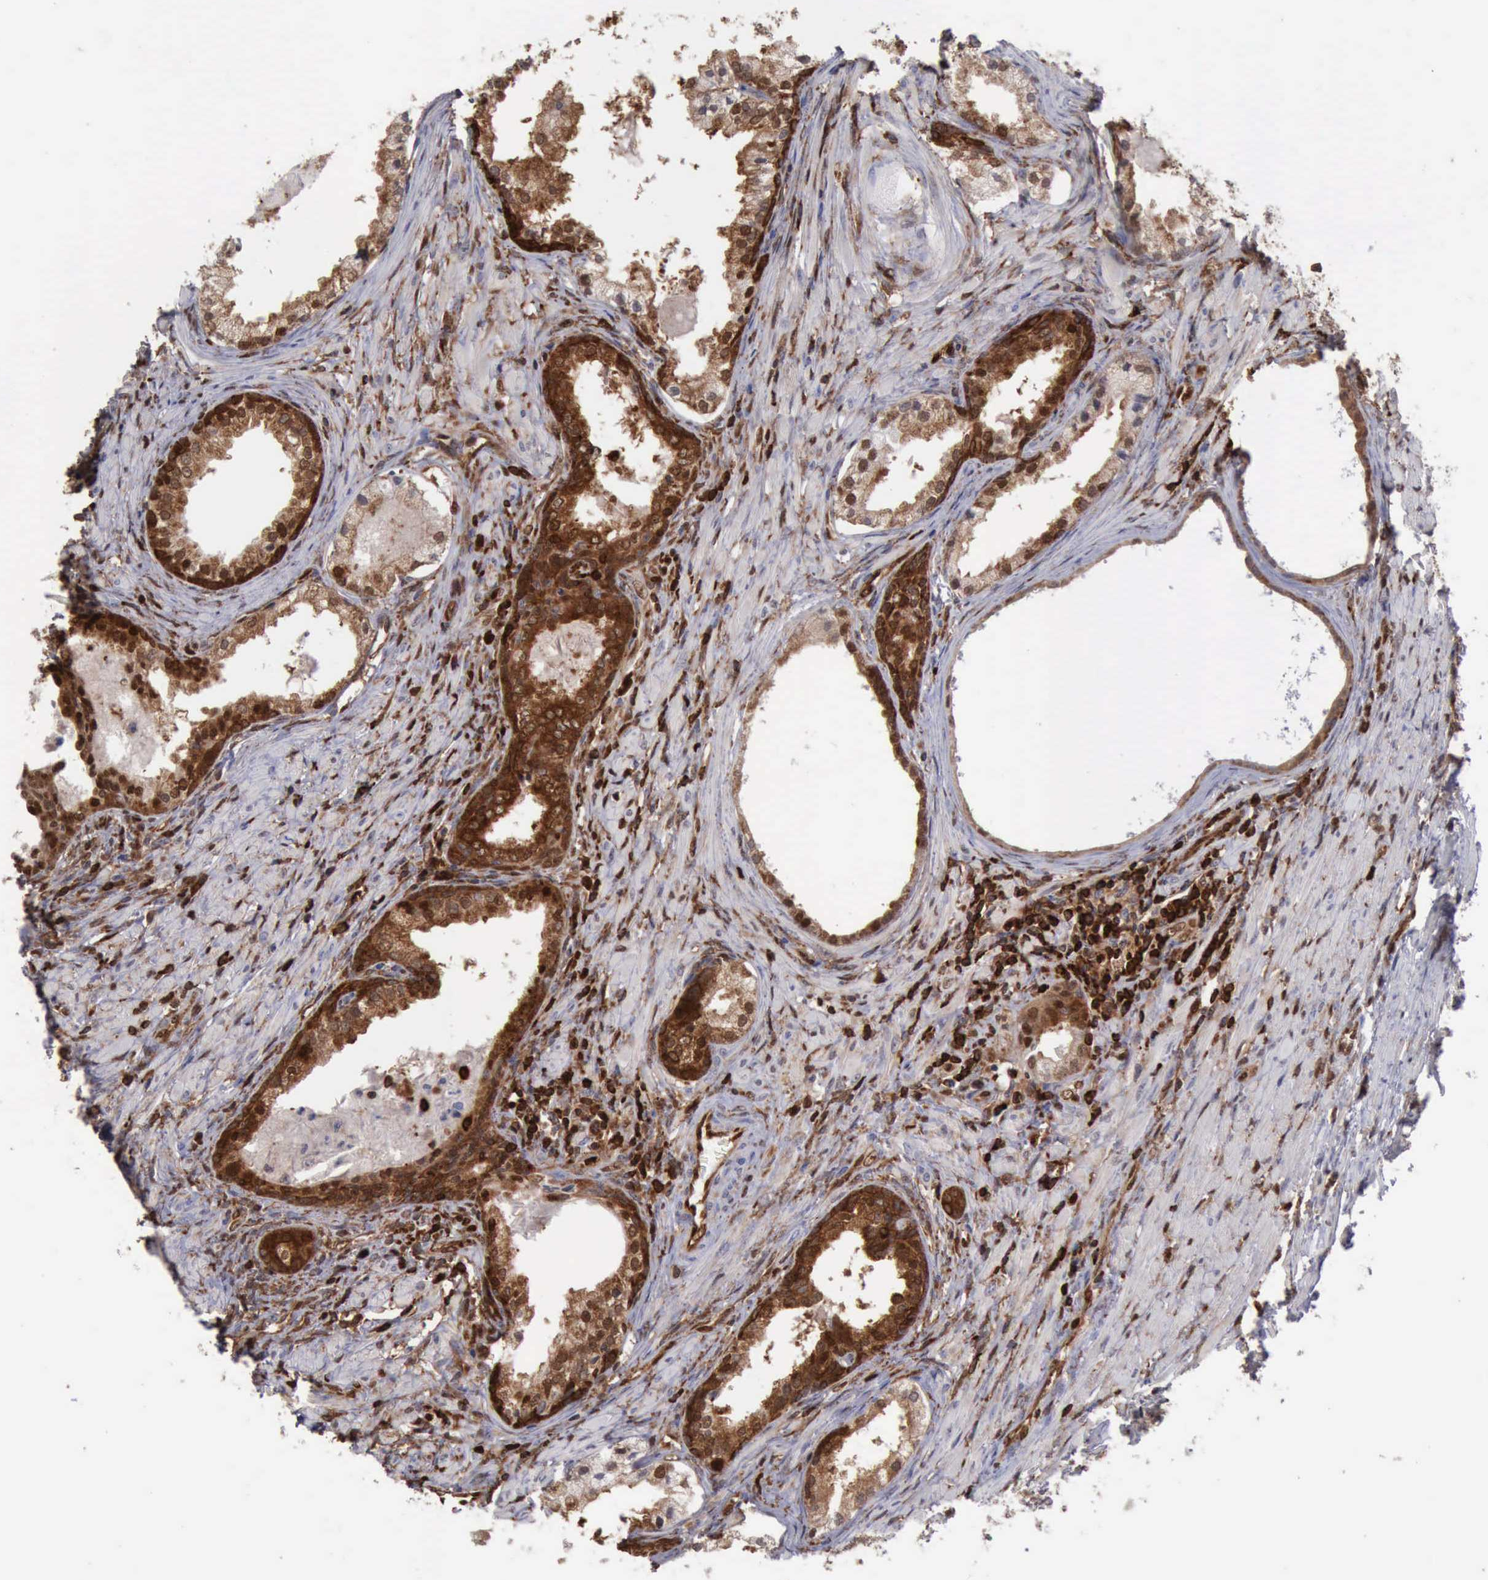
{"staining": {"intensity": "strong", "quantity": ">75%", "location": "cytoplasmic/membranous,nuclear"}, "tissue": "prostate cancer", "cell_type": "Tumor cells", "image_type": "cancer", "snomed": [{"axis": "morphology", "description": "Adenocarcinoma, Medium grade"}, {"axis": "topography", "description": "Prostate"}], "caption": "Approximately >75% of tumor cells in human prostate cancer (adenocarcinoma (medium-grade)) display strong cytoplasmic/membranous and nuclear protein staining as visualized by brown immunohistochemical staining.", "gene": "PDCD4", "patient": {"sex": "male", "age": 70}}